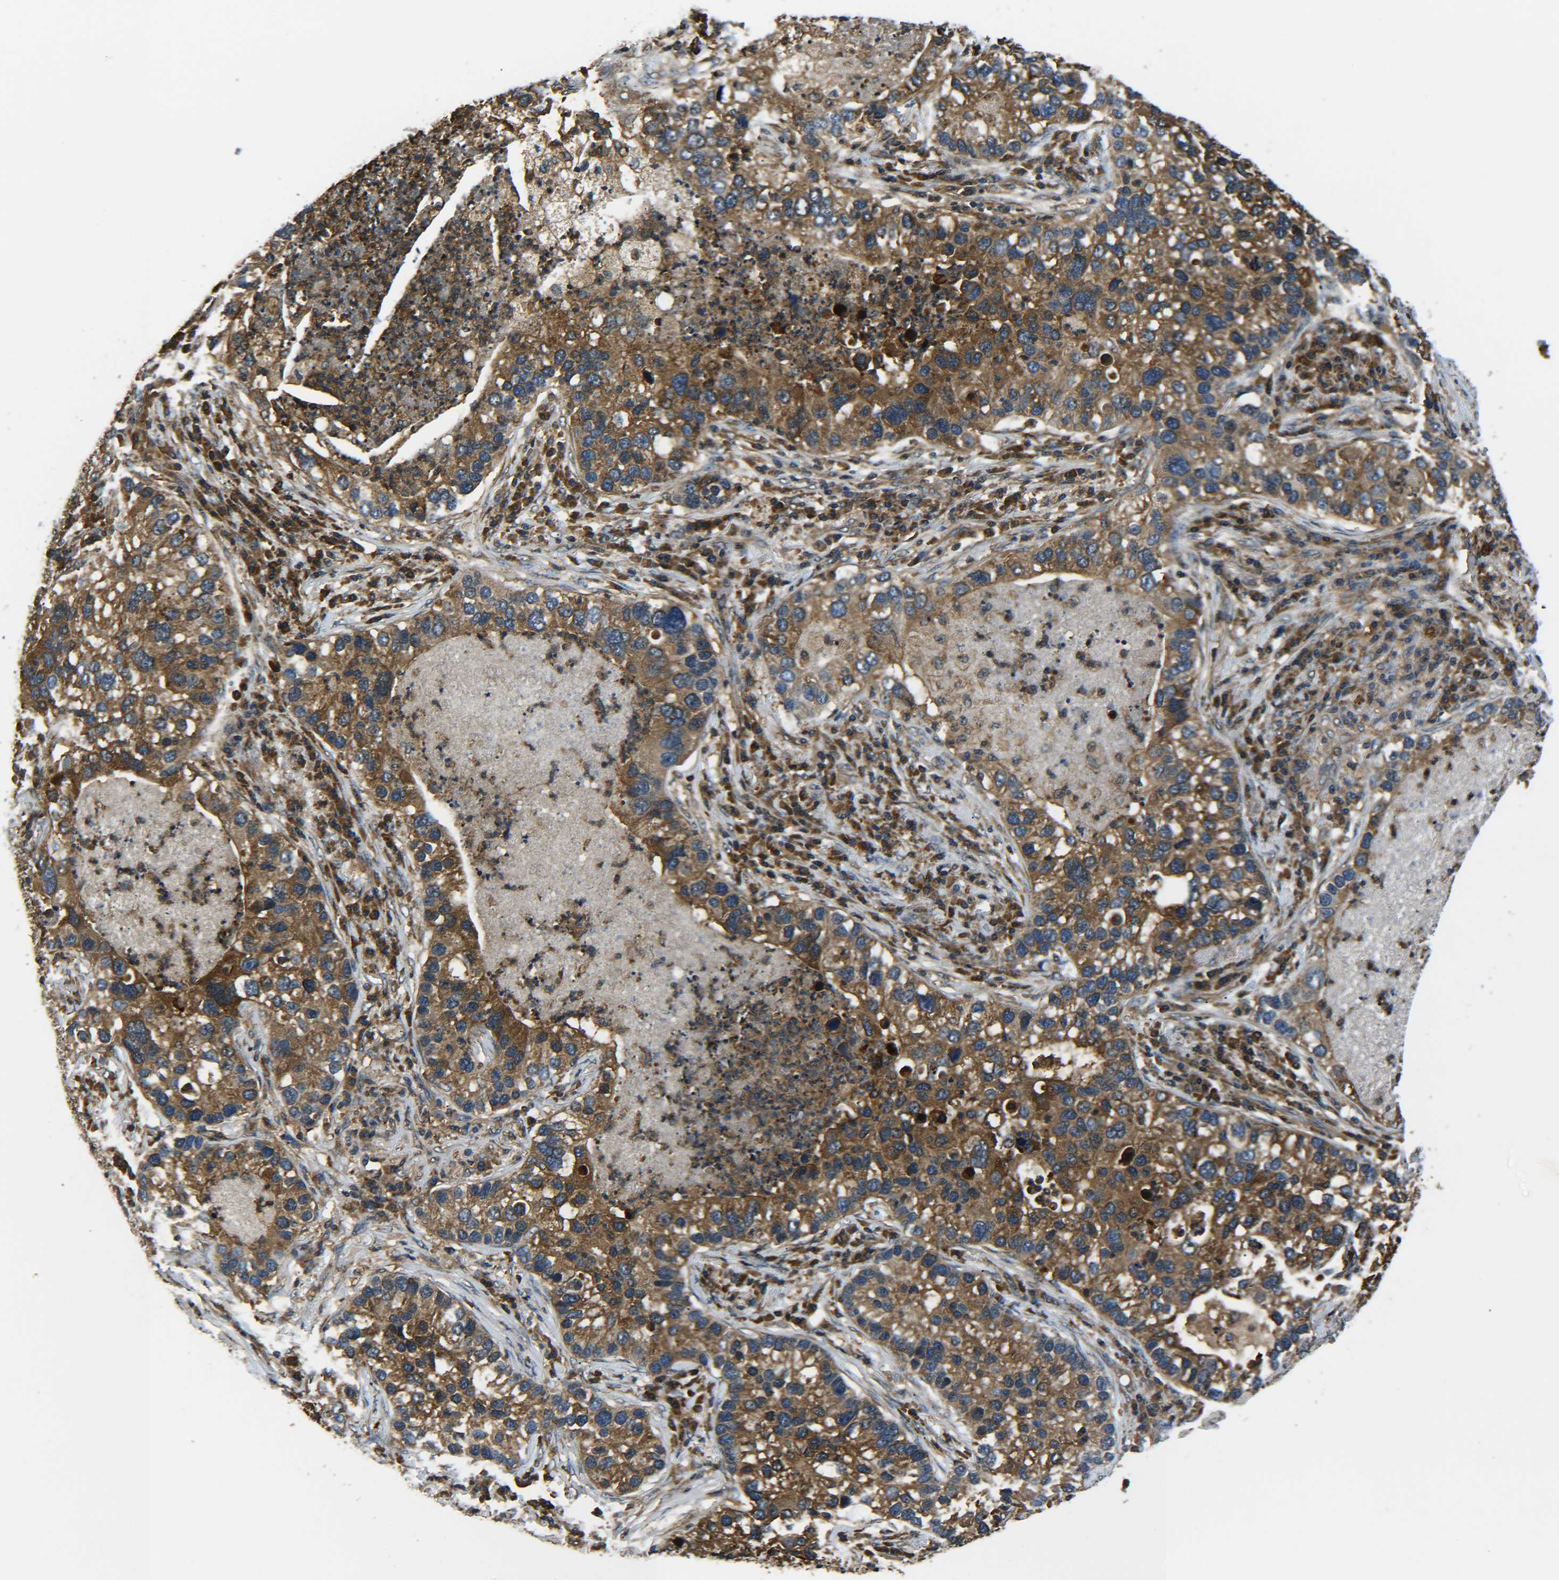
{"staining": {"intensity": "moderate", "quantity": ">75%", "location": "cytoplasmic/membranous"}, "tissue": "lung cancer", "cell_type": "Tumor cells", "image_type": "cancer", "snomed": [{"axis": "morphology", "description": "Normal tissue, NOS"}, {"axis": "morphology", "description": "Adenocarcinoma, NOS"}, {"axis": "topography", "description": "Bronchus"}, {"axis": "topography", "description": "Lung"}], "caption": "Lung cancer (adenocarcinoma) stained with a brown dye reveals moderate cytoplasmic/membranous positive positivity in approximately >75% of tumor cells.", "gene": "PREB", "patient": {"sex": "male", "age": 54}}